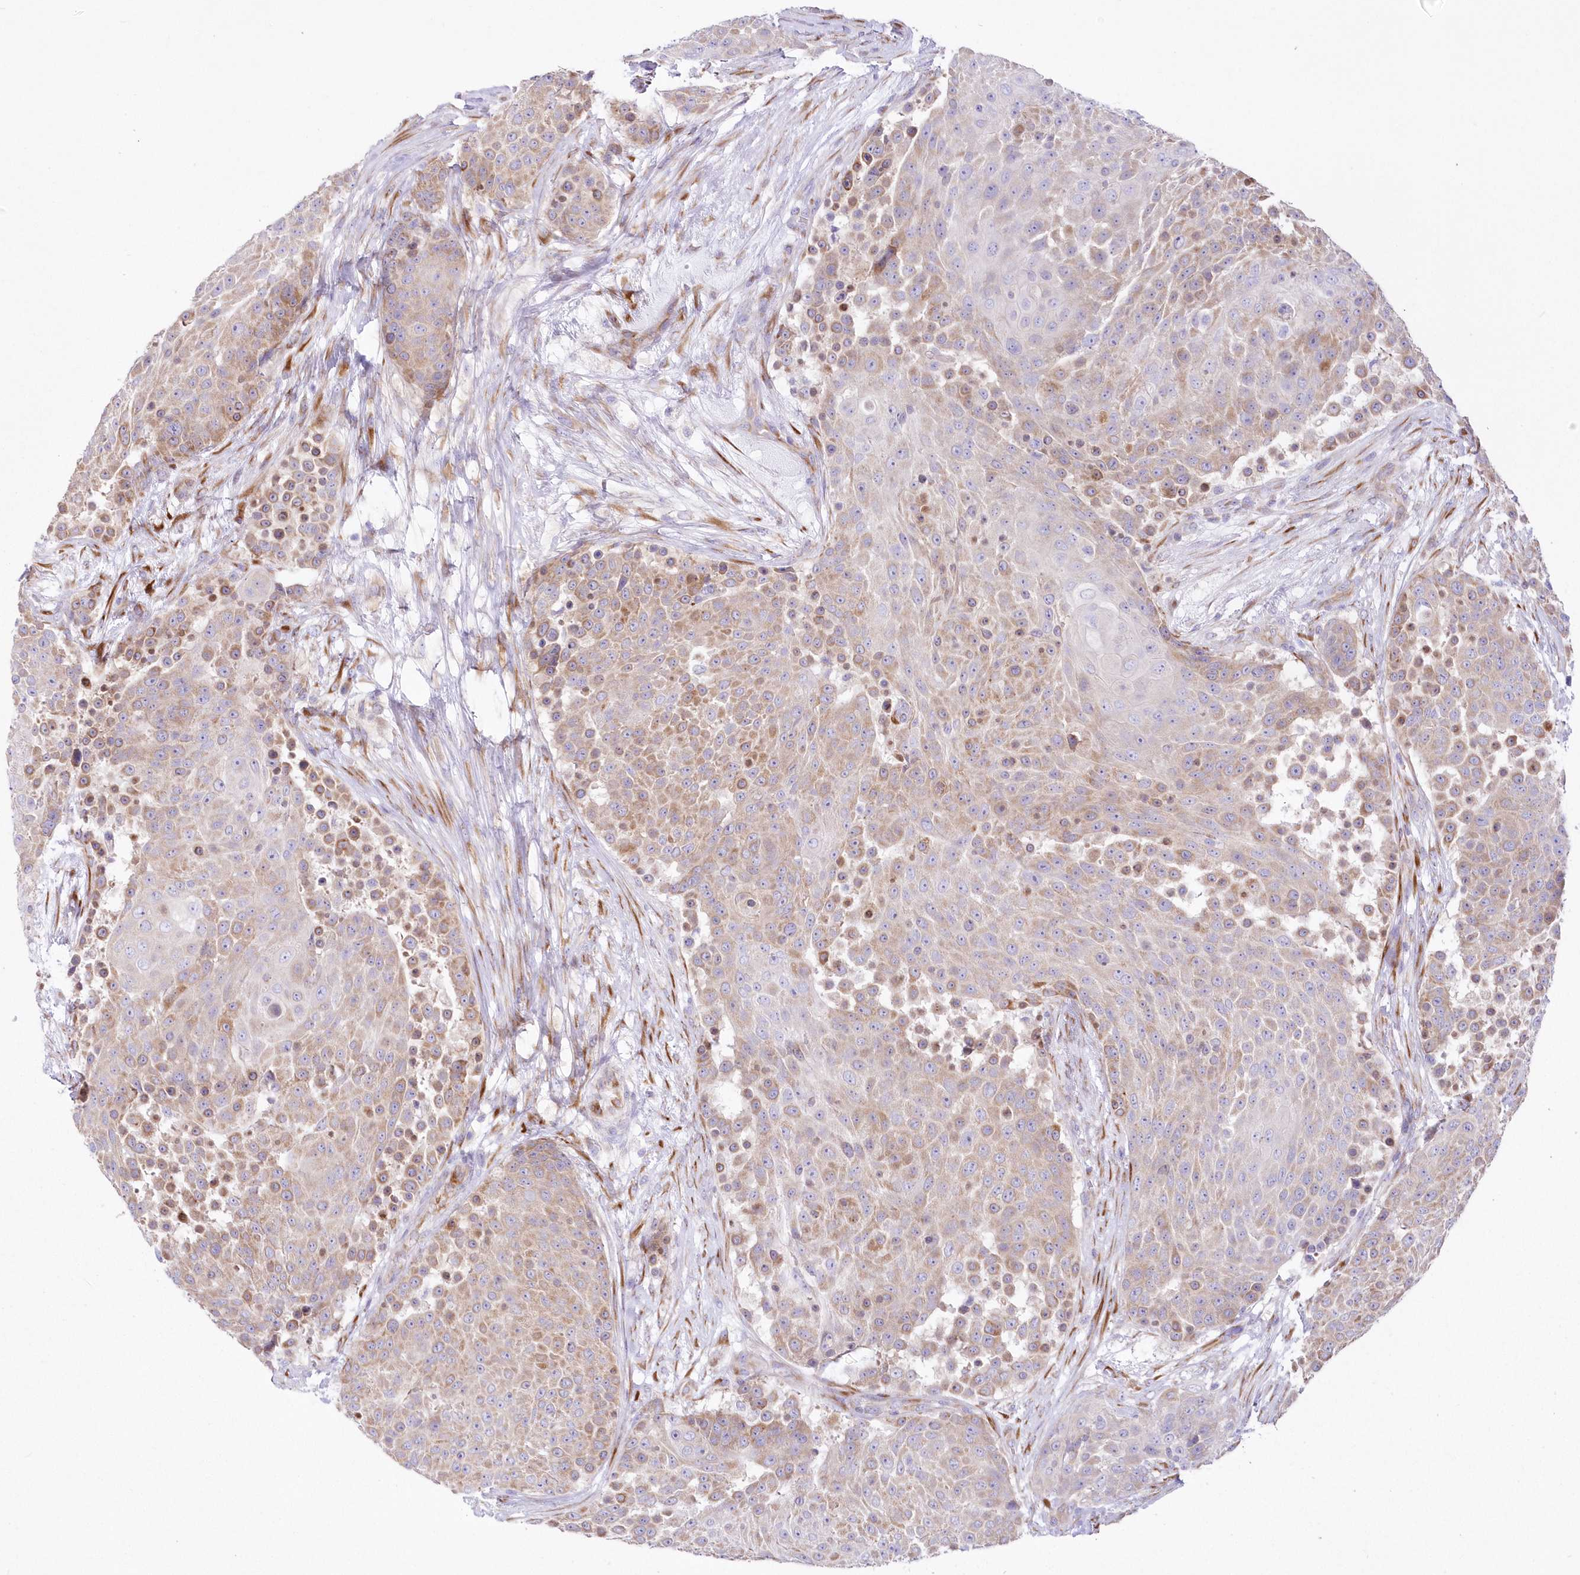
{"staining": {"intensity": "moderate", "quantity": "25%-75%", "location": "cytoplasmic/membranous"}, "tissue": "urothelial cancer", "cell_type": "Tumor cells", "image_type": "cancer", "snomed": [{"axis": "morphology", "description": "Urothelial carcinoma, High grade"}, {"axis": "topography", "description": "Urinary bladder"}], "caption": "The image reveals staining of urothelial carcinoma (high-grade), revealing moderate cytoplasmic/membranous protein staining (brown color) within tumor cells.", "gene": "YTHDC2", "patient": {"sex": "female", "age": 63}}